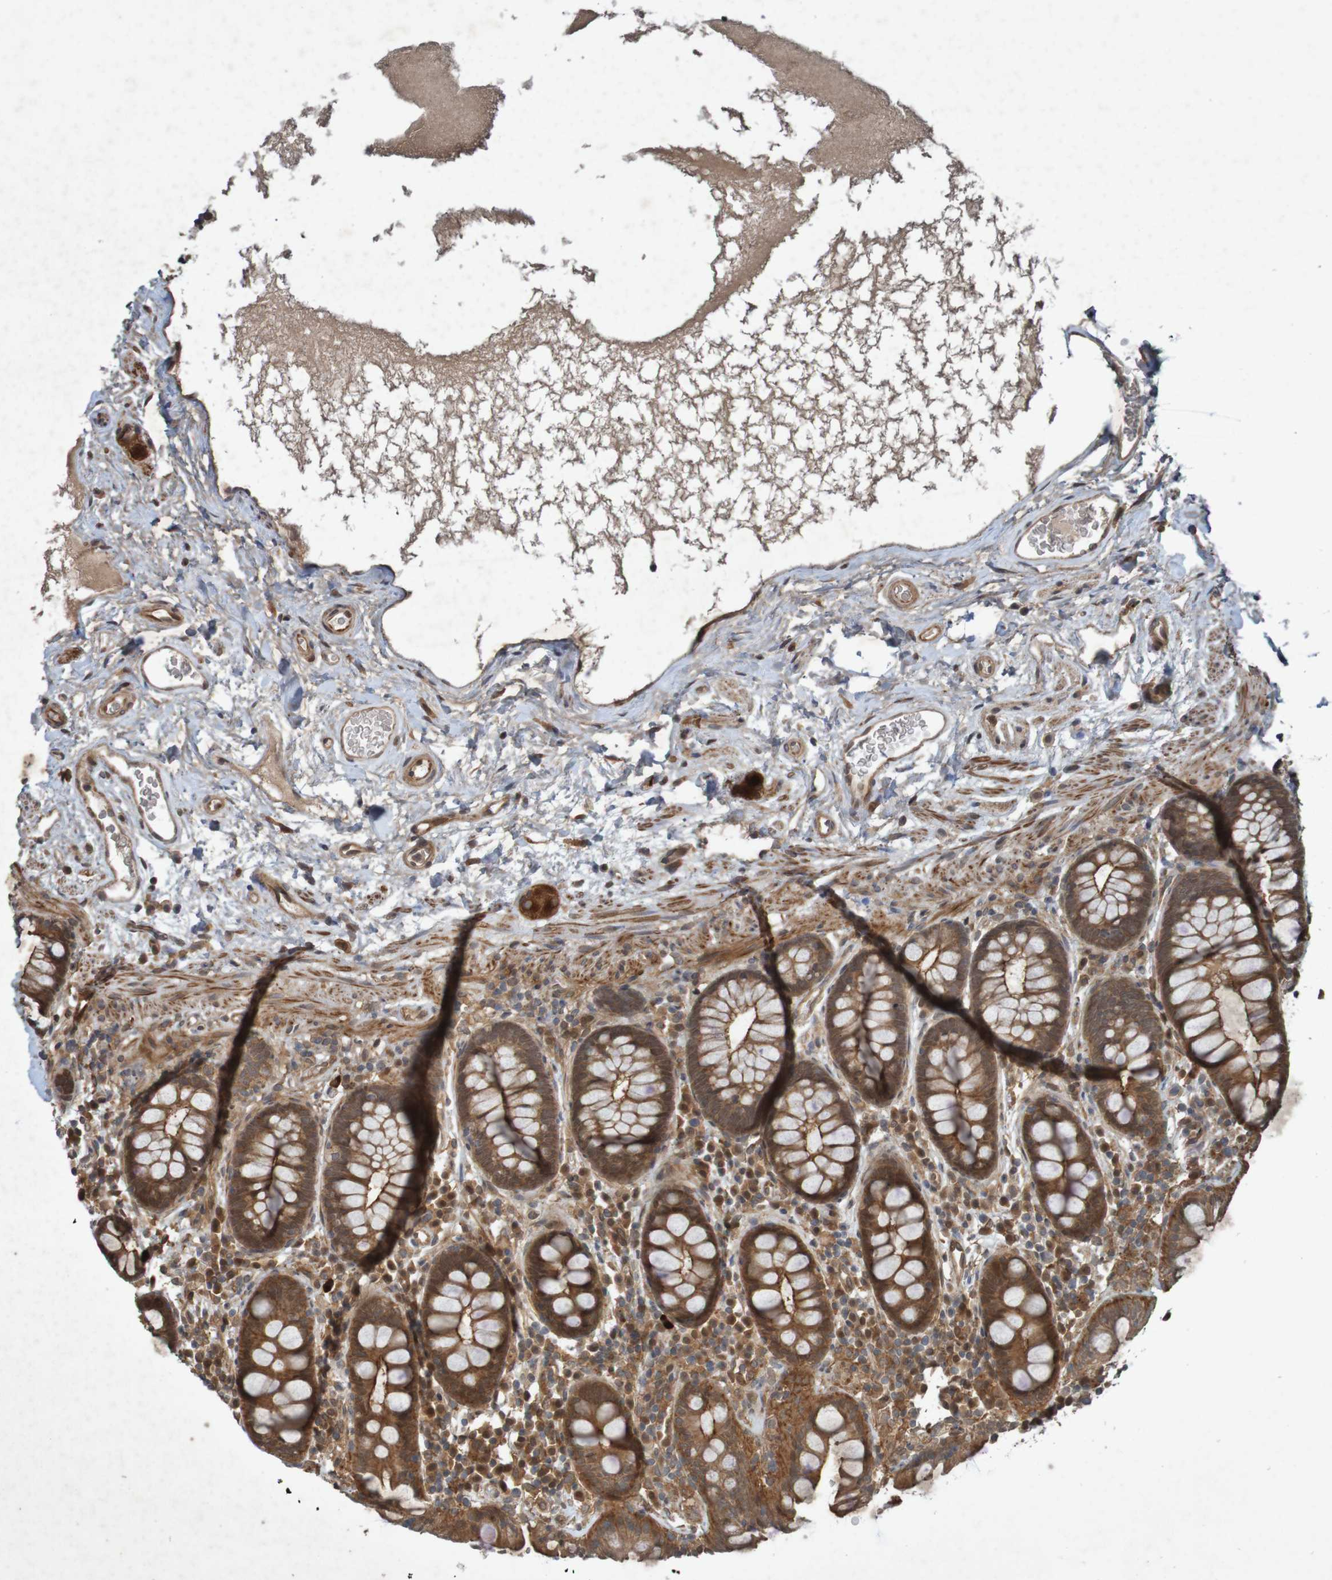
{"staining": {"intensity": "moderate", "quantity": ">75%", "location": "cytoplasmic/membranous"}, "tissue": "colon", "cell_type": "Endothelial cells", "image_type": "normal", "snomed": [{"axis": "morphology", "description": "Normal tissue, NOS"}, {"axis": "topography", "description": "Colon"}], "caption": "DAB immunohistochemical staining of normal human colon reveals moderate cytoplasmic/membranous protein positivity in approximately >75% of endothelial cells.", "gene": "ARHGEF11", "patient": {"sex": "female", "age": 80}}